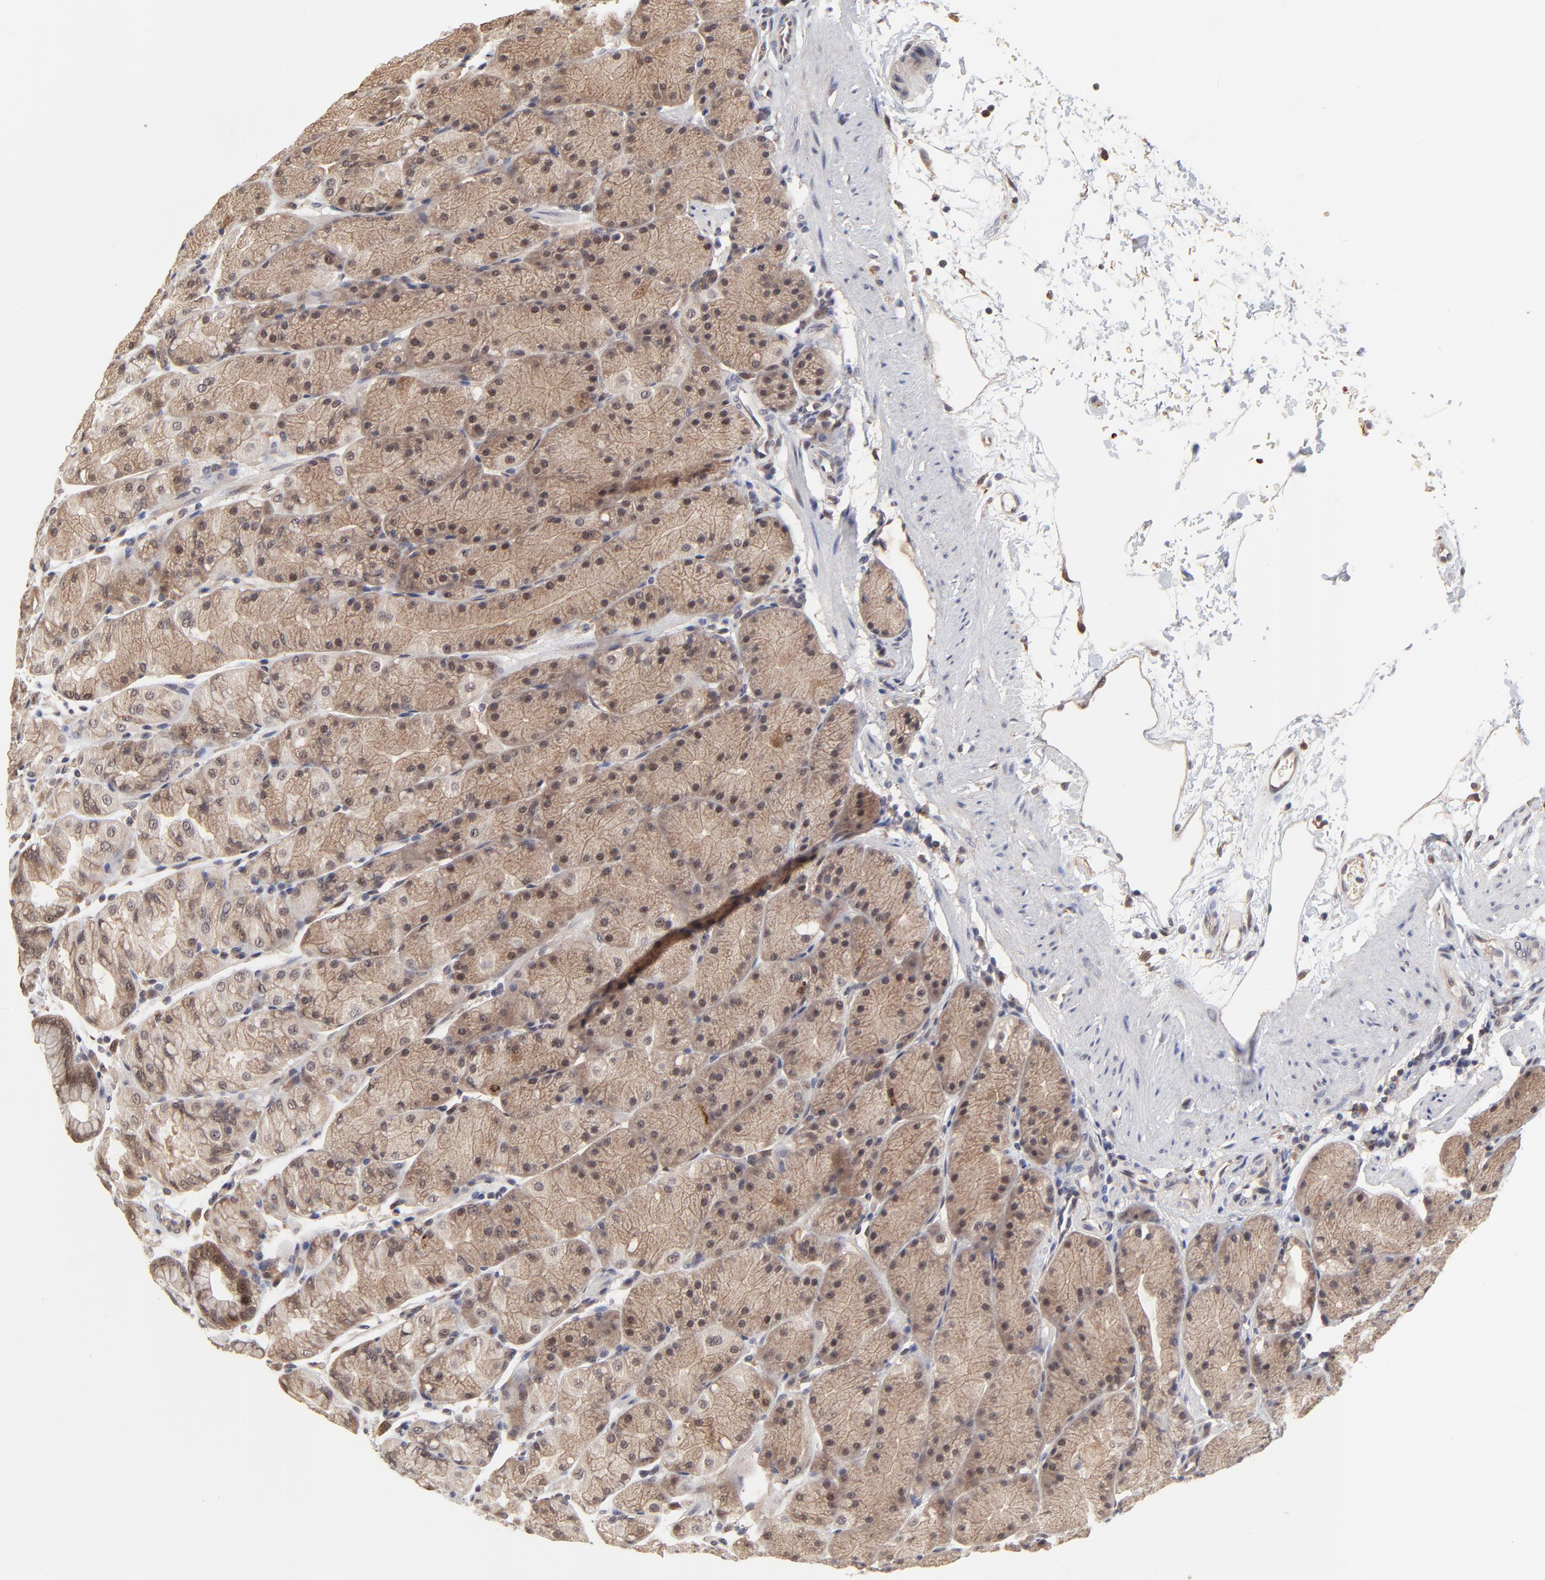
{"staining": {"intensity": "moderate", "quantity": ">75%", "location": "cytoplasmic/membranous"}, "tissue": "stomach", "cell_type": "Glandular cells", "image_type": "normal", "snomed": [{"axis": "morphology", "description": "Normal tissue, NOS"}, {"axis": "topography", "description": "Stomach, upper"}, {"axis": "topography", "description": "Stomach"}], "caption": "Immunohistochemical staining of normal human stomach reveals medium levels of moderate cytoplasmic/membranous staining in approximately >75% of glandular cells.", "gene": "FRMD8", "patient": {"sex": "male", "age": 76}}